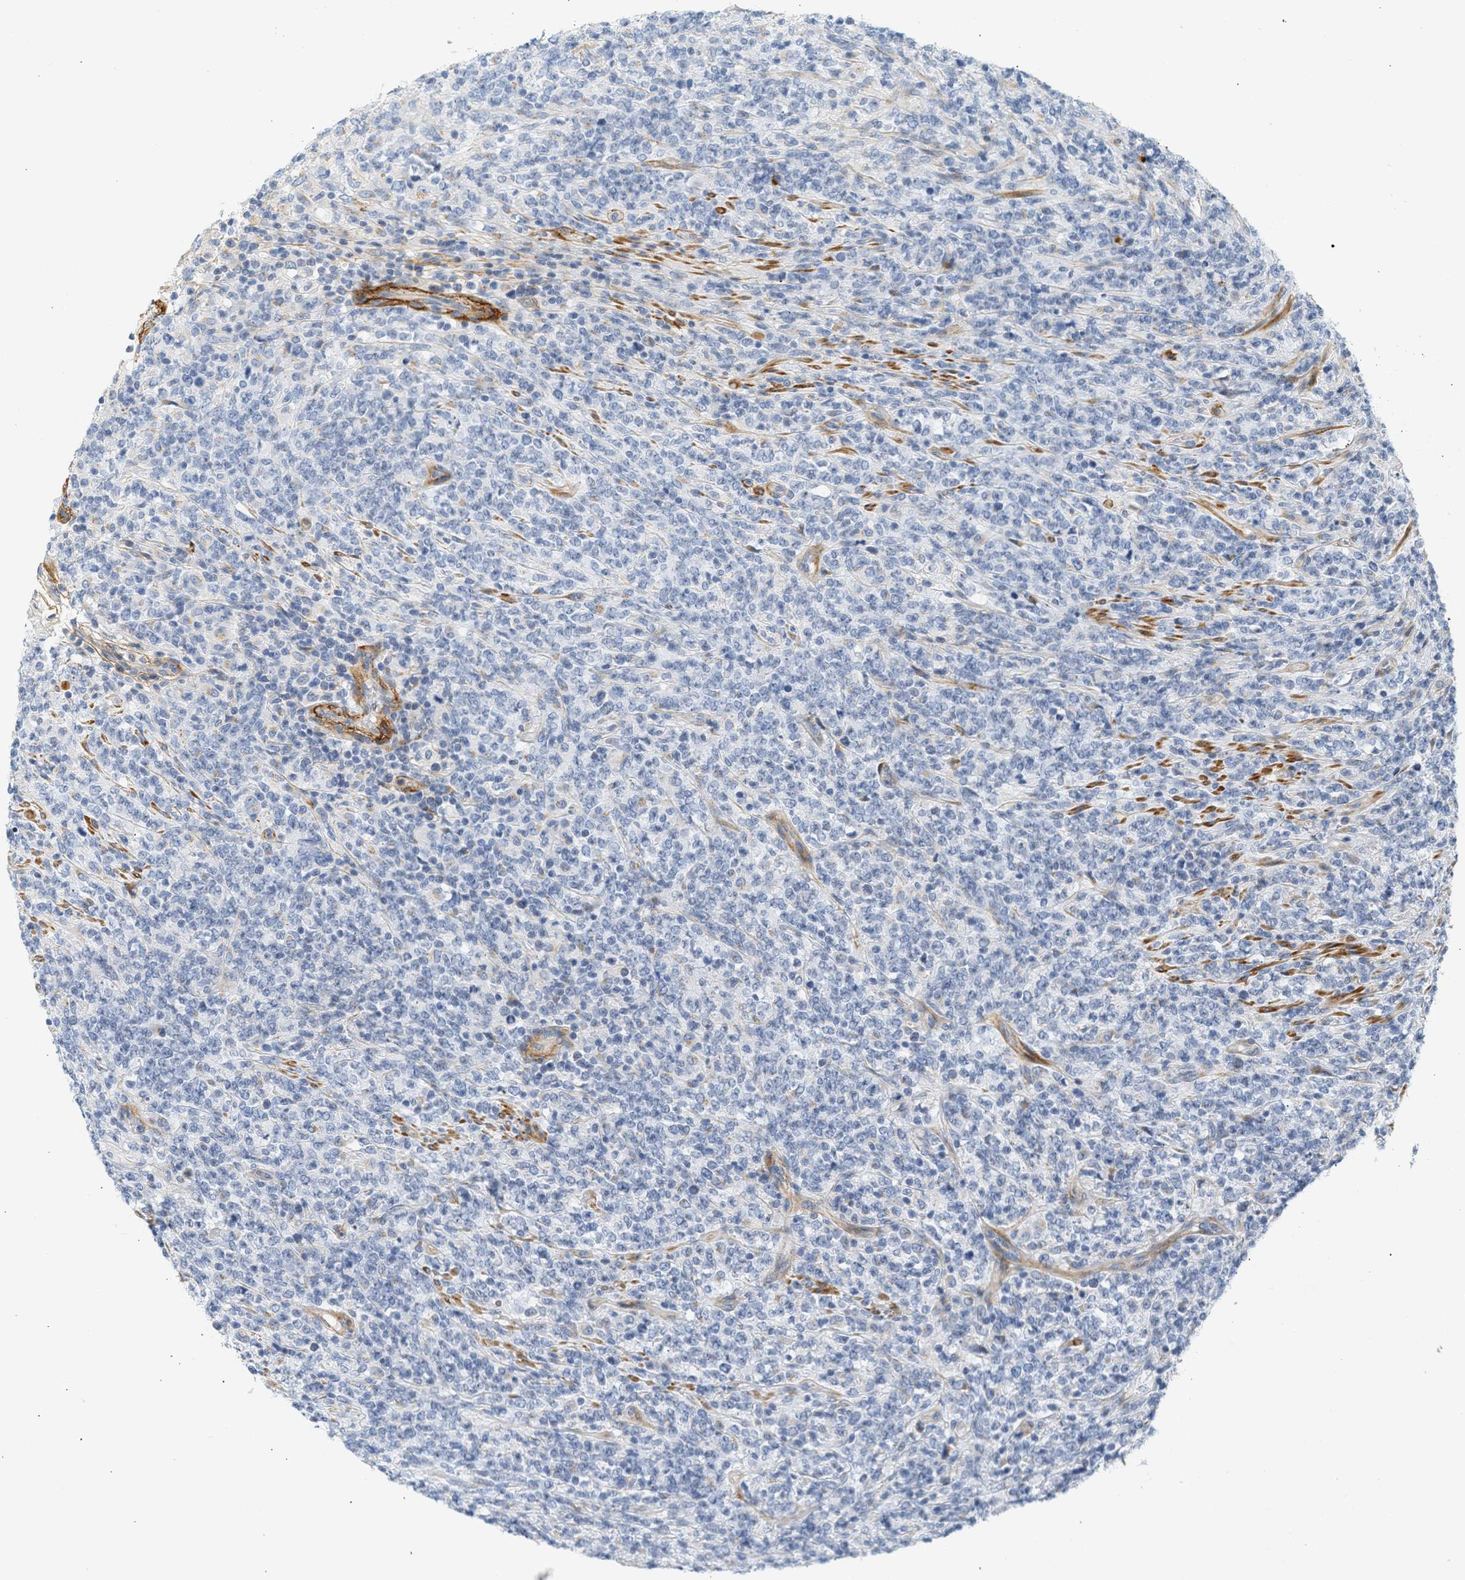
{"staining": {"intensity": "negative", "quantity": "none", "location": "none"}, "tissue": "lymphoma", "cell_type": "Tumor cells", "image_type": "cancer", "snomed": [{"axis": "morphology", "description": "Malignant lymphoma, non-Hodgkin's type, High grade"}, {"axis": "topography", "description": "Soft tissue"}], "caption": "High power microscopy photomicrograph of an immunohistochemistry (IHC) histopathology image of malignant lymphoma, non-Hodgkin's type (high-grade), revealing no significant expression in tumor cells. (DAB immunohistochemistry (IHC) visualized using brightfield microscopy, high magnification).", "gene": "SLC30A7", "patient": {"sex": "male", "age": 18}}